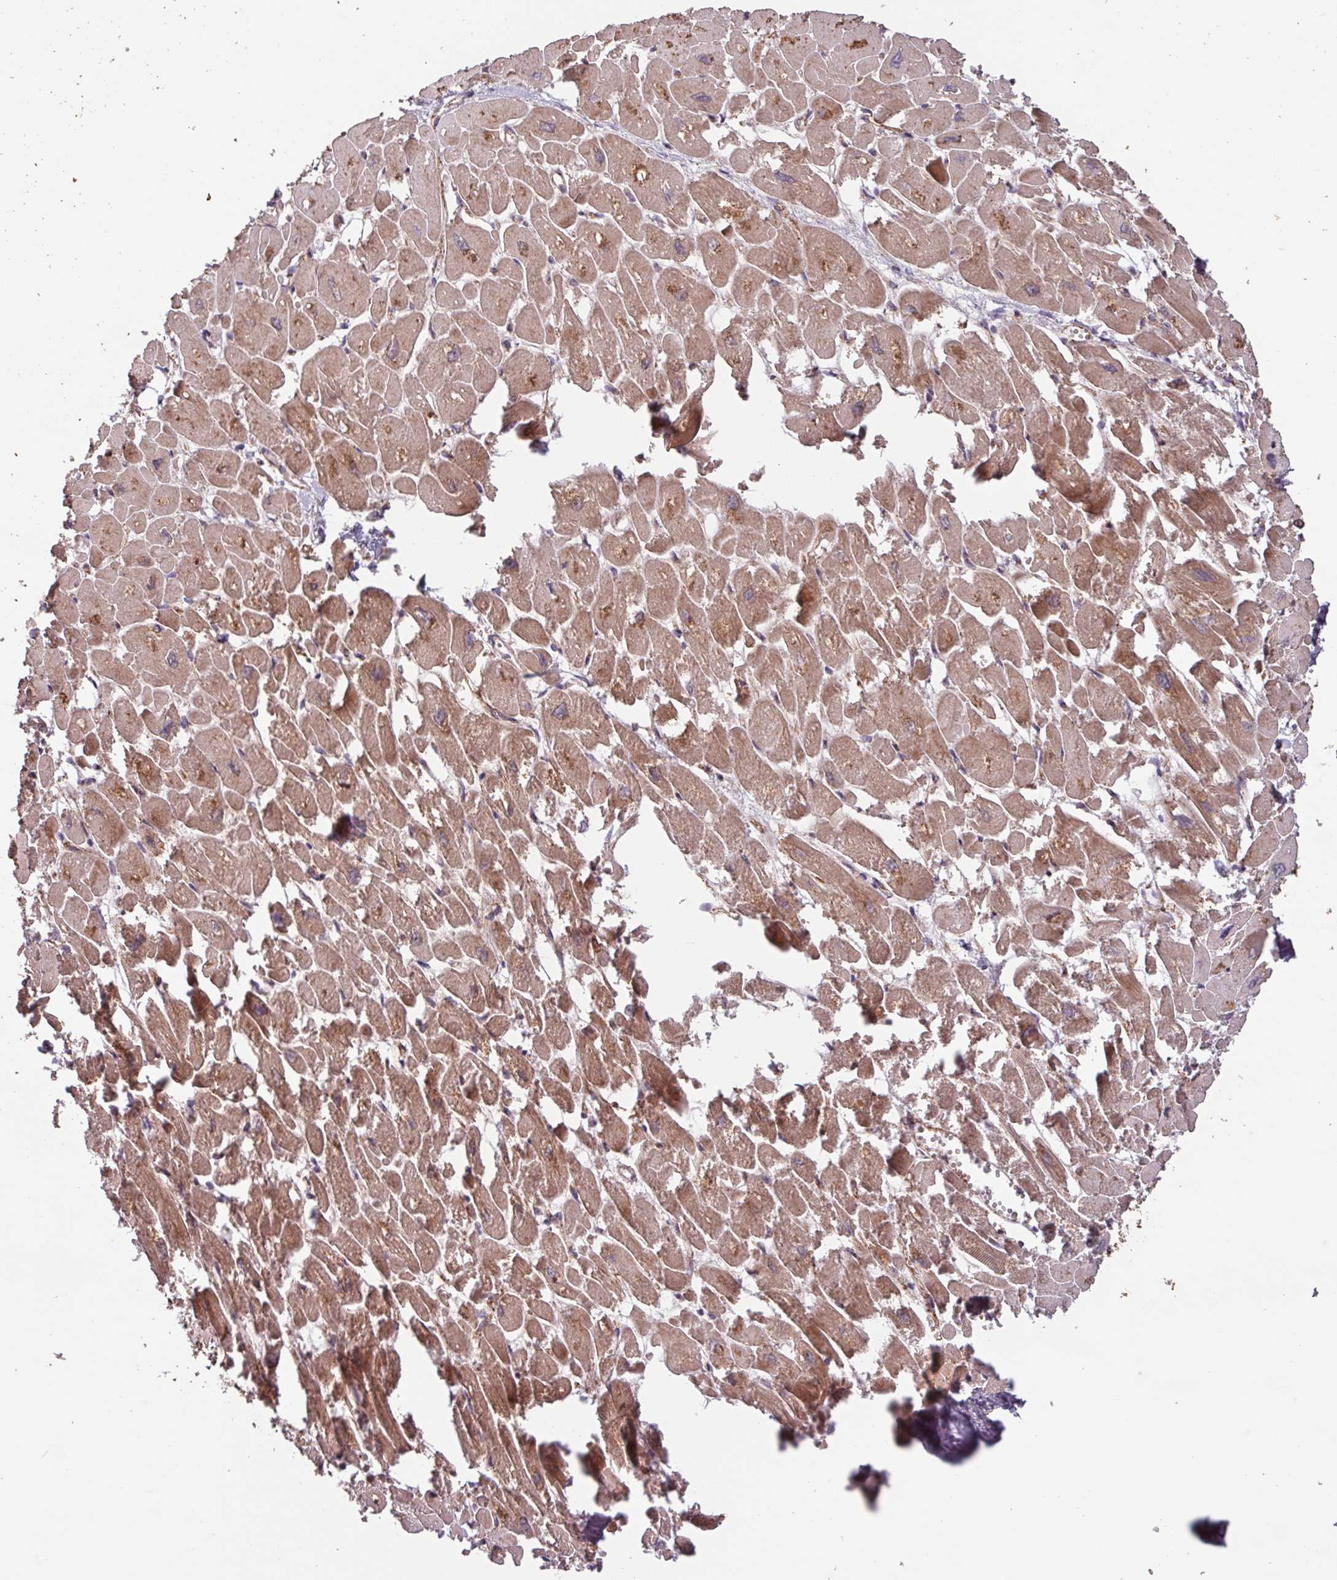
{"staining": {"intensity": "strong", "quantity": ">75%", "location": "cytoplasmic/membranous"}, "tissue": "heart muscle", "cell_type": "Cardiomyocytes", "image_type": "normal", "snomed": [{"axis": "morphology", "description": "Normal tissue, NOS"}, {"axis": "topography", "description": "Heart"}], "caption": "Immunohistochemistry (DAB) staining of normal human heart muscle reveals strong cytoplasmic/membranous protein positivity in about >75% of cardiomyocytes. (IHC, brightfield microscopy, high magnification).", "gene": "TMEM88", "patient": {"sex": "male", "age": 54}}